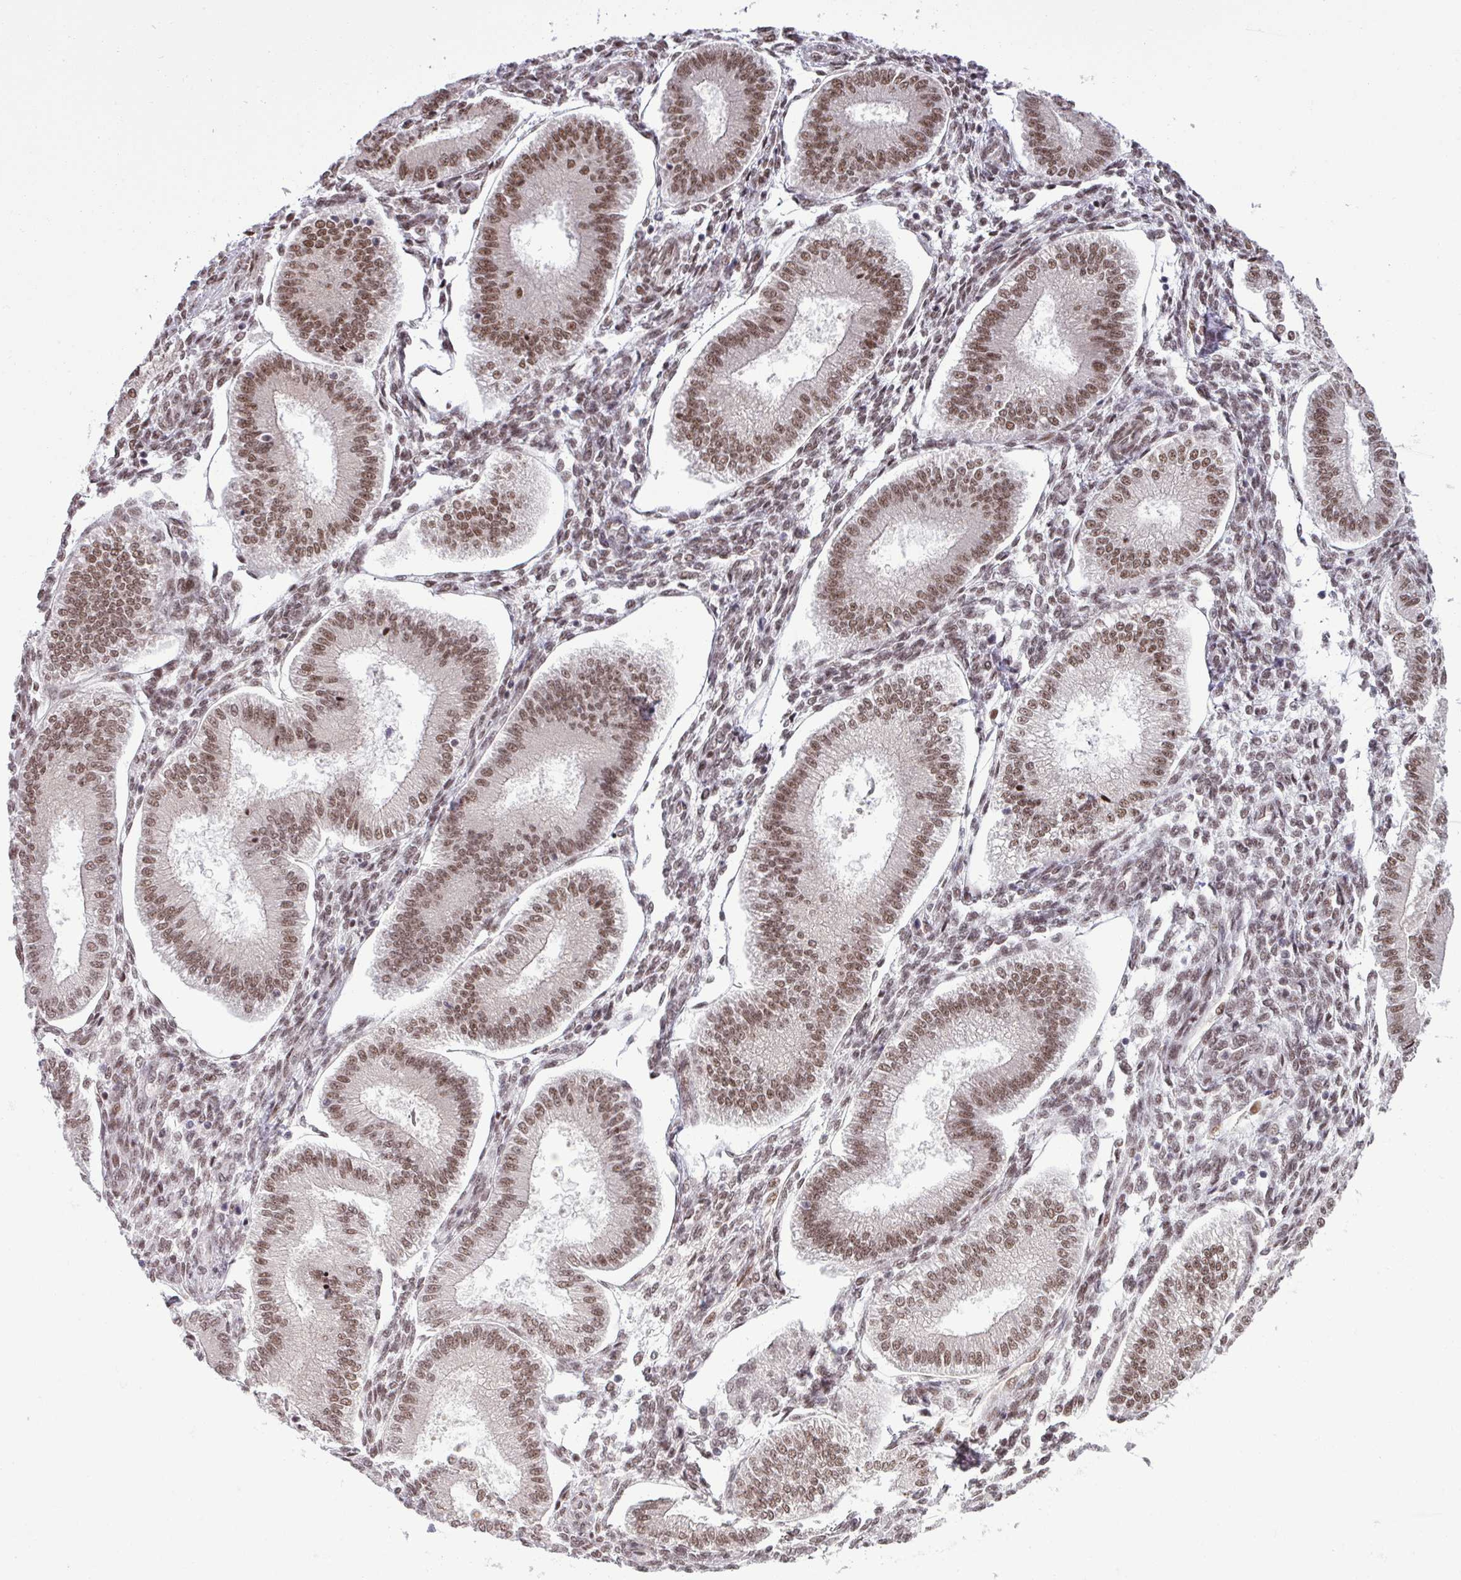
{"staining": {"intensity": "moderate", "quantity": ">75%", "location": "nuclear"}, "tissue": "endometrium", "cell_type": "Cells in endometrial stroma", "image_type": "normal", "snomed": [{"axis": "morphology", "description": "Normal tissue, NOS"}, {"axis": "topography", "description": "Endometrium"}], "caption": "Immunohistochemical staining of unremarkable endometrium displays medium levels of moderate nuclear expression in approximately >75% of cells in endometrial stroma.", "gene": "PTPN20", "patient": {"sex": "female", "age": 39}}